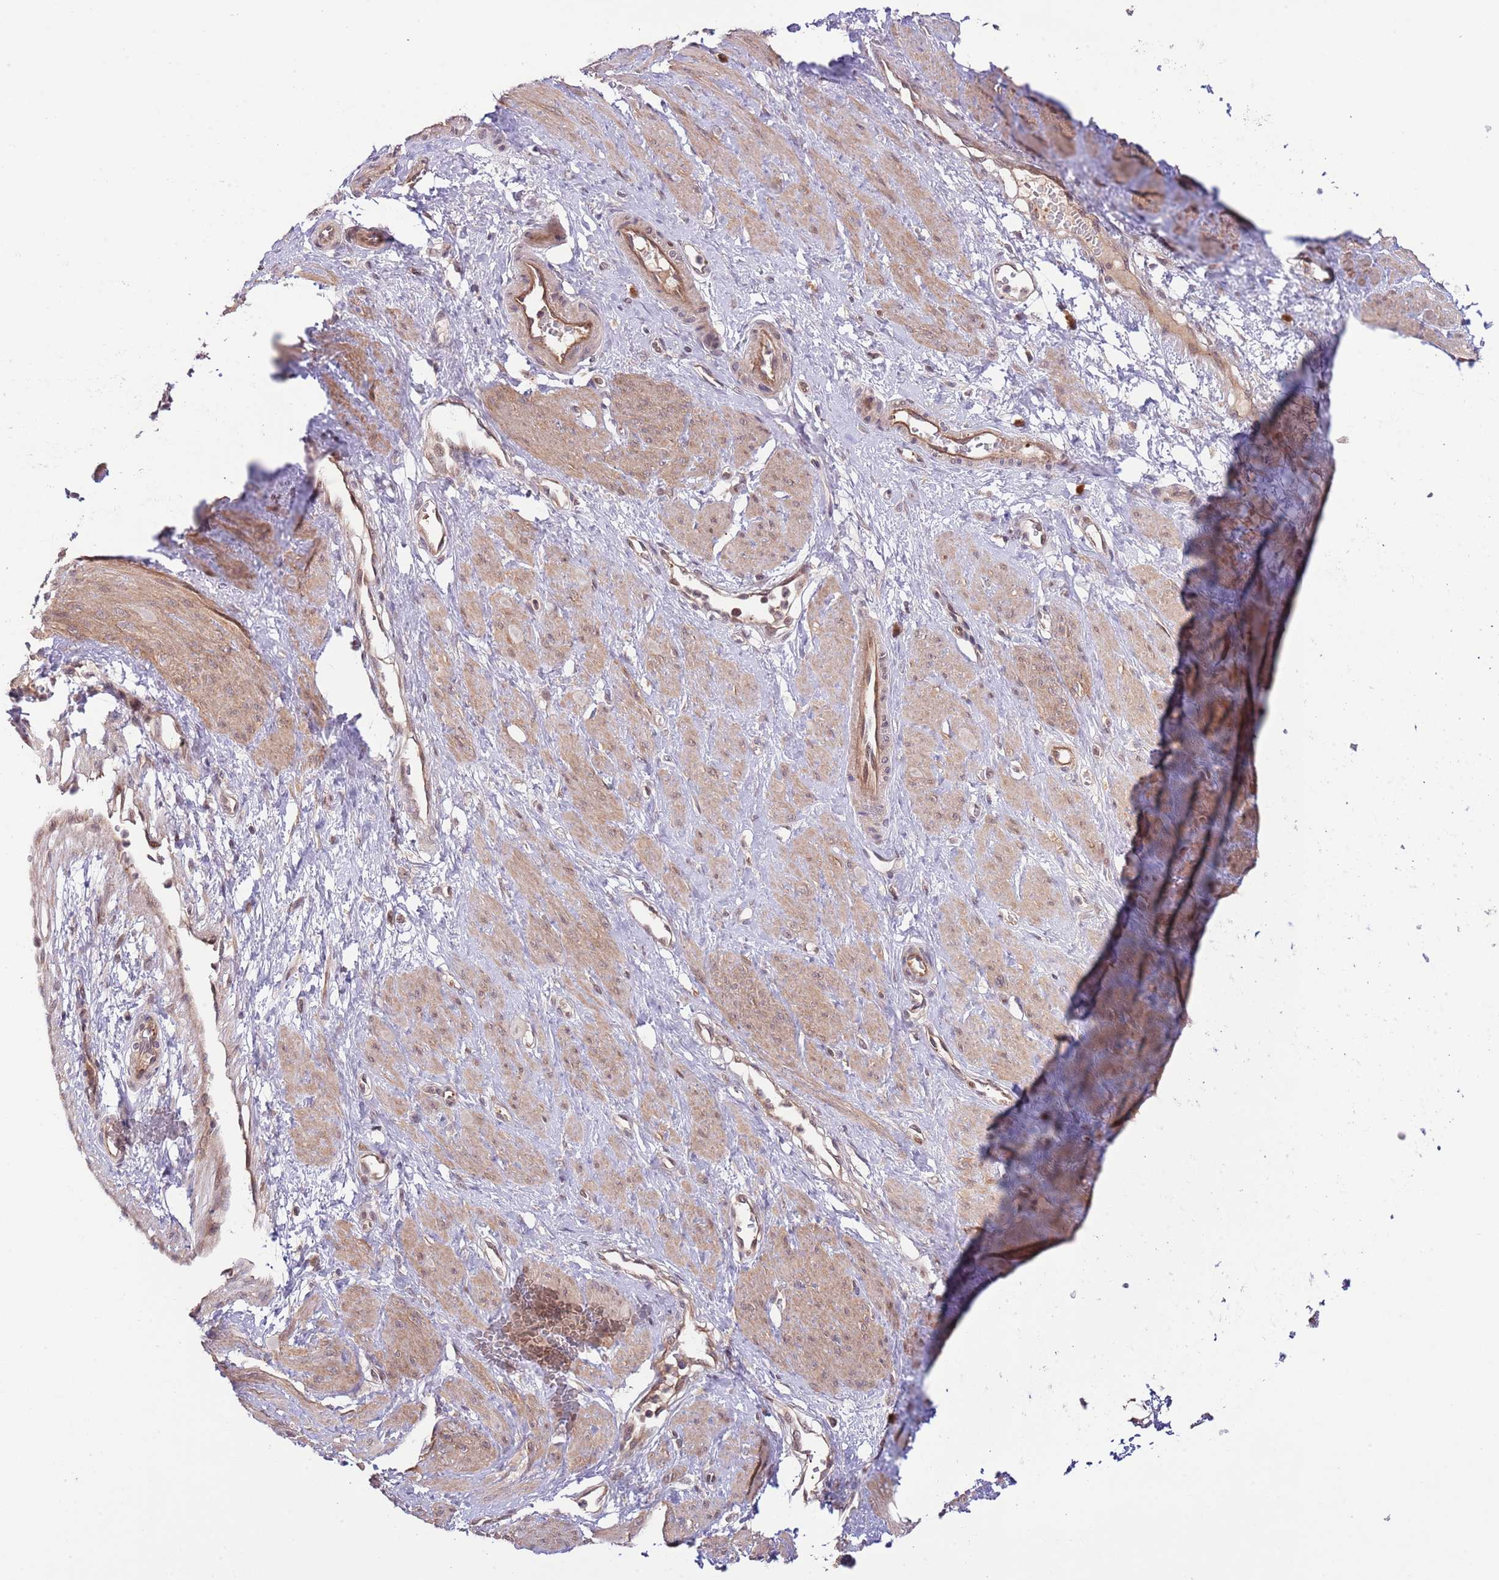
{"staining": {"intensity": "moderate", "quantity": "25%-75%", "location": "cytoplasmic/membranous"}, "tissue": "smooth muscle", "cell_type": "Smooth muscle cells", "image_type": "normal", "snomed": [{"axis": "morphology", "description": "Normal tissue, NOS"}, {"axis": "topography", "description": "Smooth muscle"}, {"axis": "topography", "description": "Uterus"}], "caption": "Immunohistochemical staining of unremarkable smooth muscle shows 25%-75% levels of moderate cytoplasmic/membranous protein staining in approximately 25%-75% of smooth muscle cells. (DAB IHC with brightfield microscopy, high magnification).", "gene": "PRR16", "patient": {"sex": "female", "age": 39}}